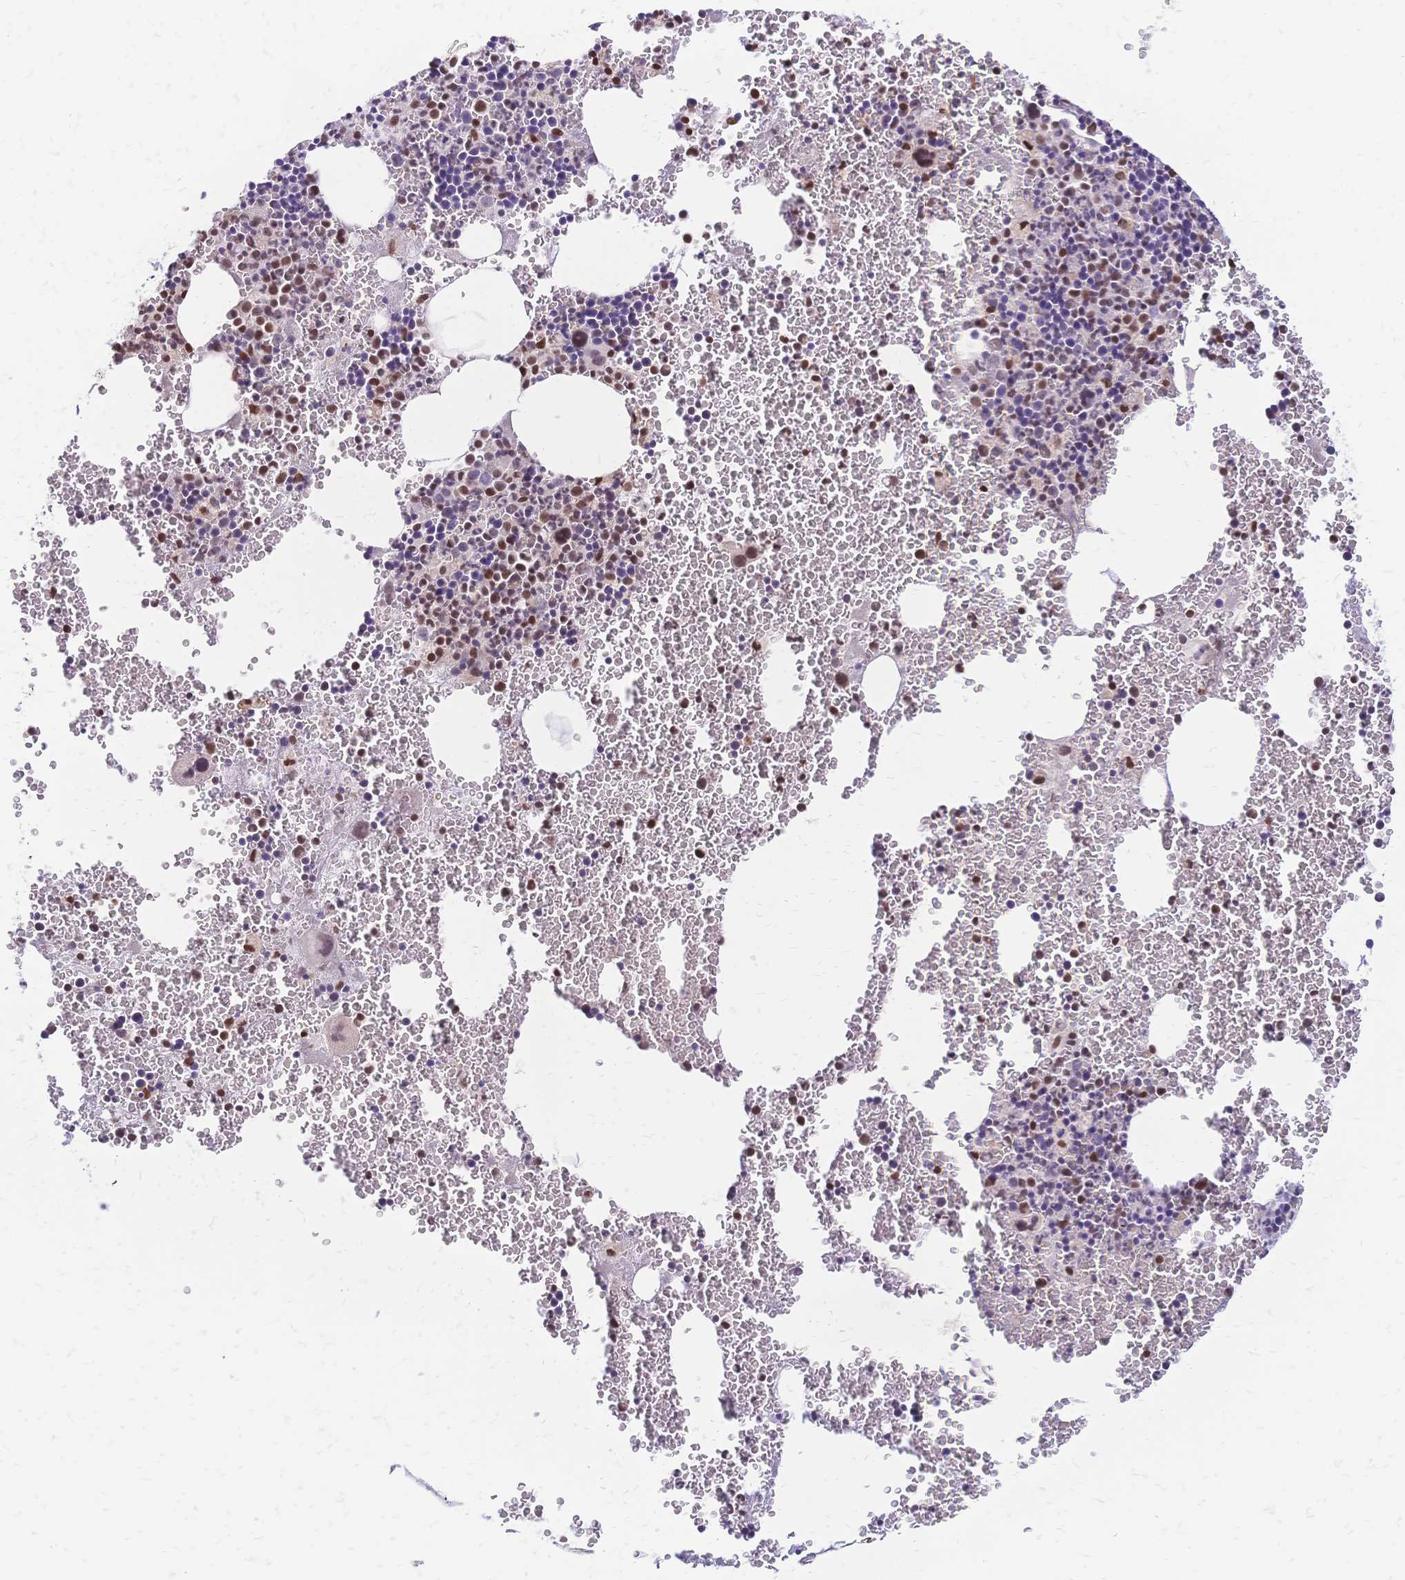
{"staining": {"intensity": "moderate", "quantity": "<25%", "location": "nuclear"}, "tissue": "bone marrow", "cell_type": "Hematopoietic cells", "image_type": "normal", "snomed": [{"axis": "morphology", "description": "Normal tissue, NOS"}, {"axis": "topography", "description": "Bone marrow"}], "caption": "Protein staining reveals moderate nuclear expression in approximately <25% of hematopoietic cells in normal bone marrow. (DAB (3,3'-diaminobenzidine) = brown stain, brightfield microscopy at high magnification).", "gene": "NFIC", "patient": {"sex": "male", "age": 47}}